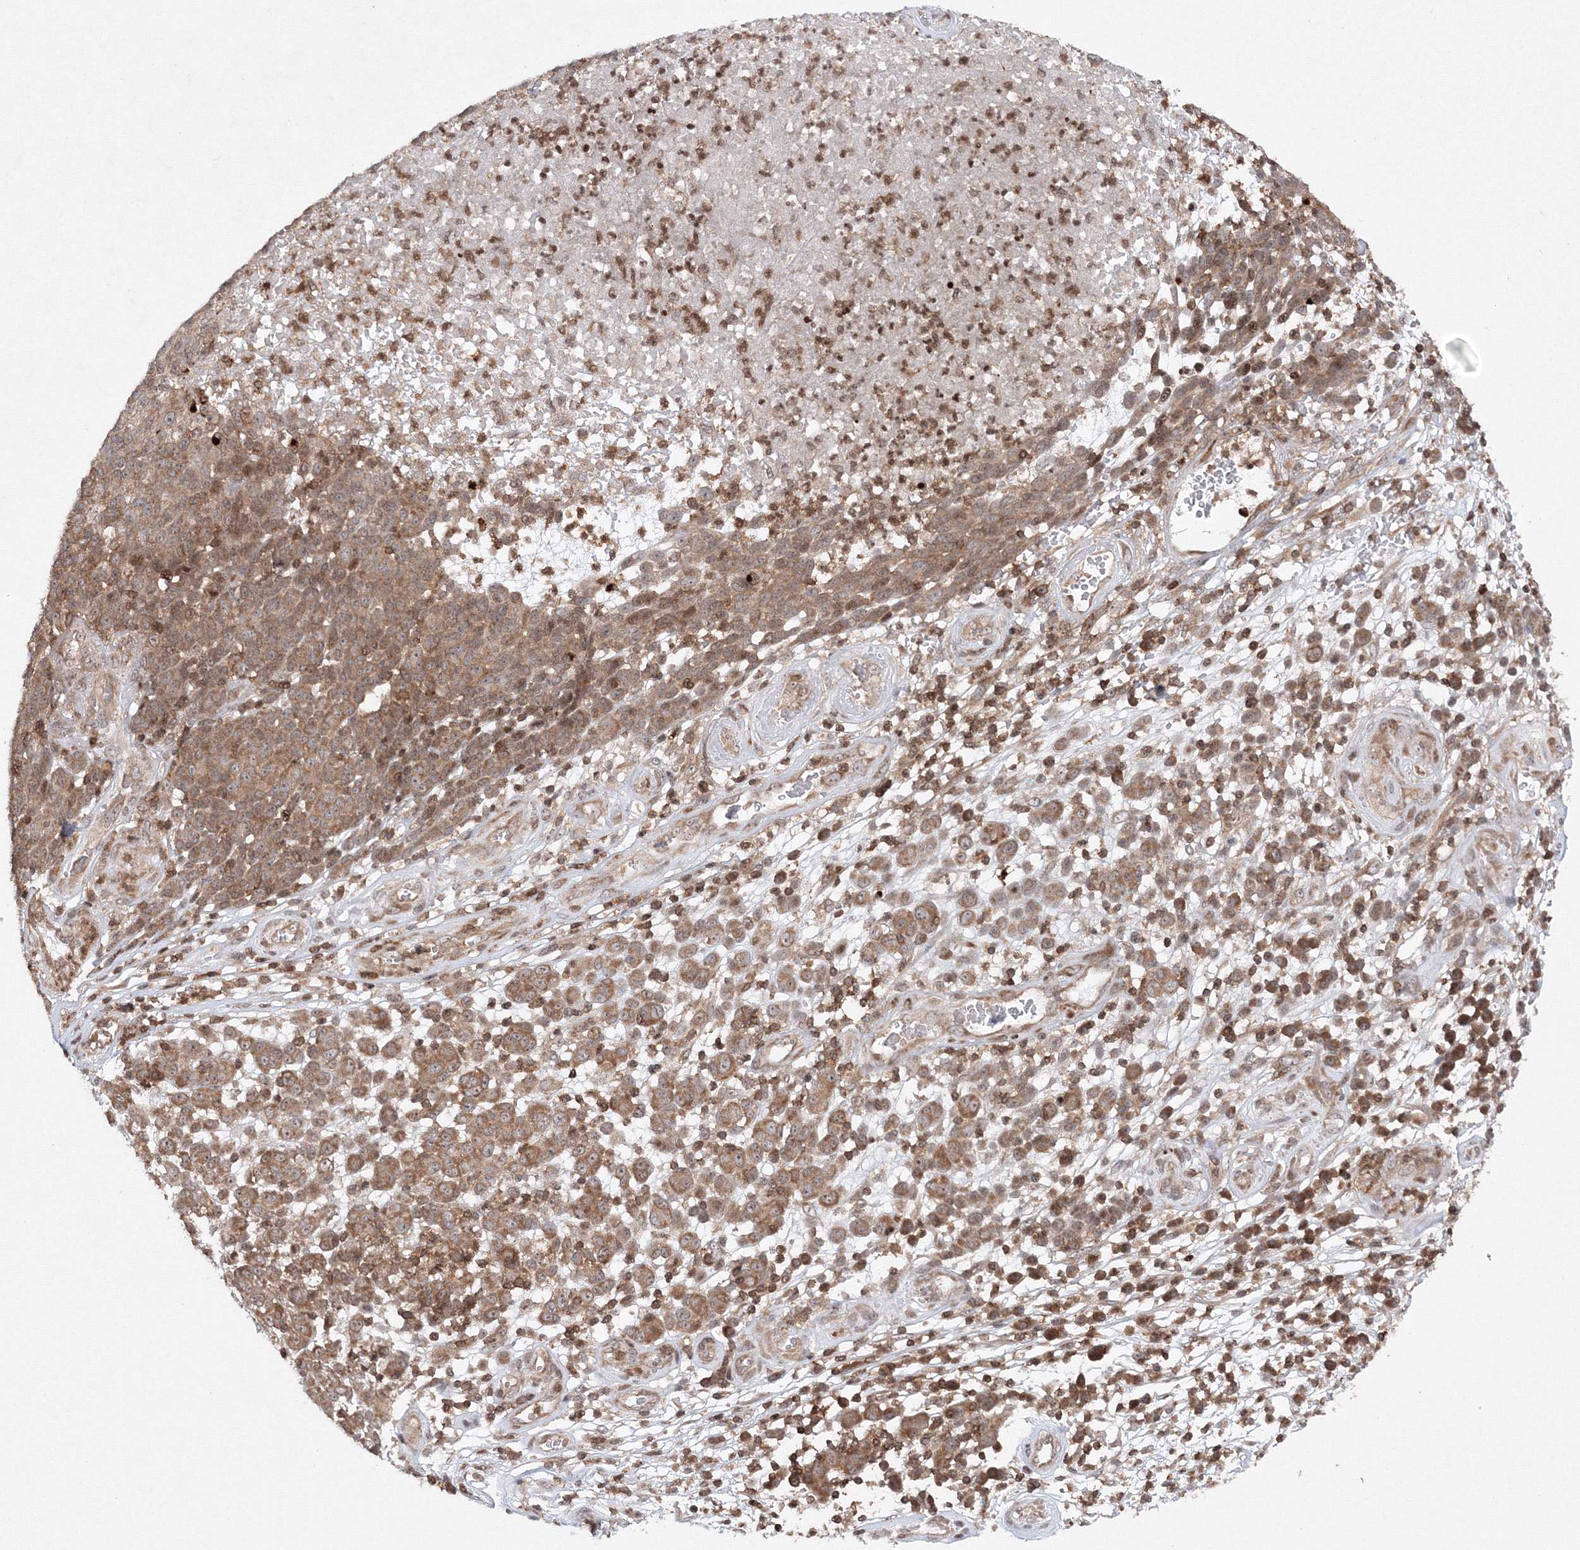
{"staining": {"intensity": "moderate", "quantity": ">75%", "location": "cytoplasmic/membranous"}, "tissue": "melanoma", "cell_type": "Tumor cells", "image_type": "cancer", "snomed": [{"axis": "morphology", "description": "Malignant melanoma, NOS"}, {"axis": "topography", "description": "Skin"}], "caption": "Protein analysis of malignant melanoma tissue demonstrates moderate cytoplasmic/membranous positivity in approximately >75% of tumor cells.", "gene": "MKRN2", "patient": {"sex": "male", "age": 49}}